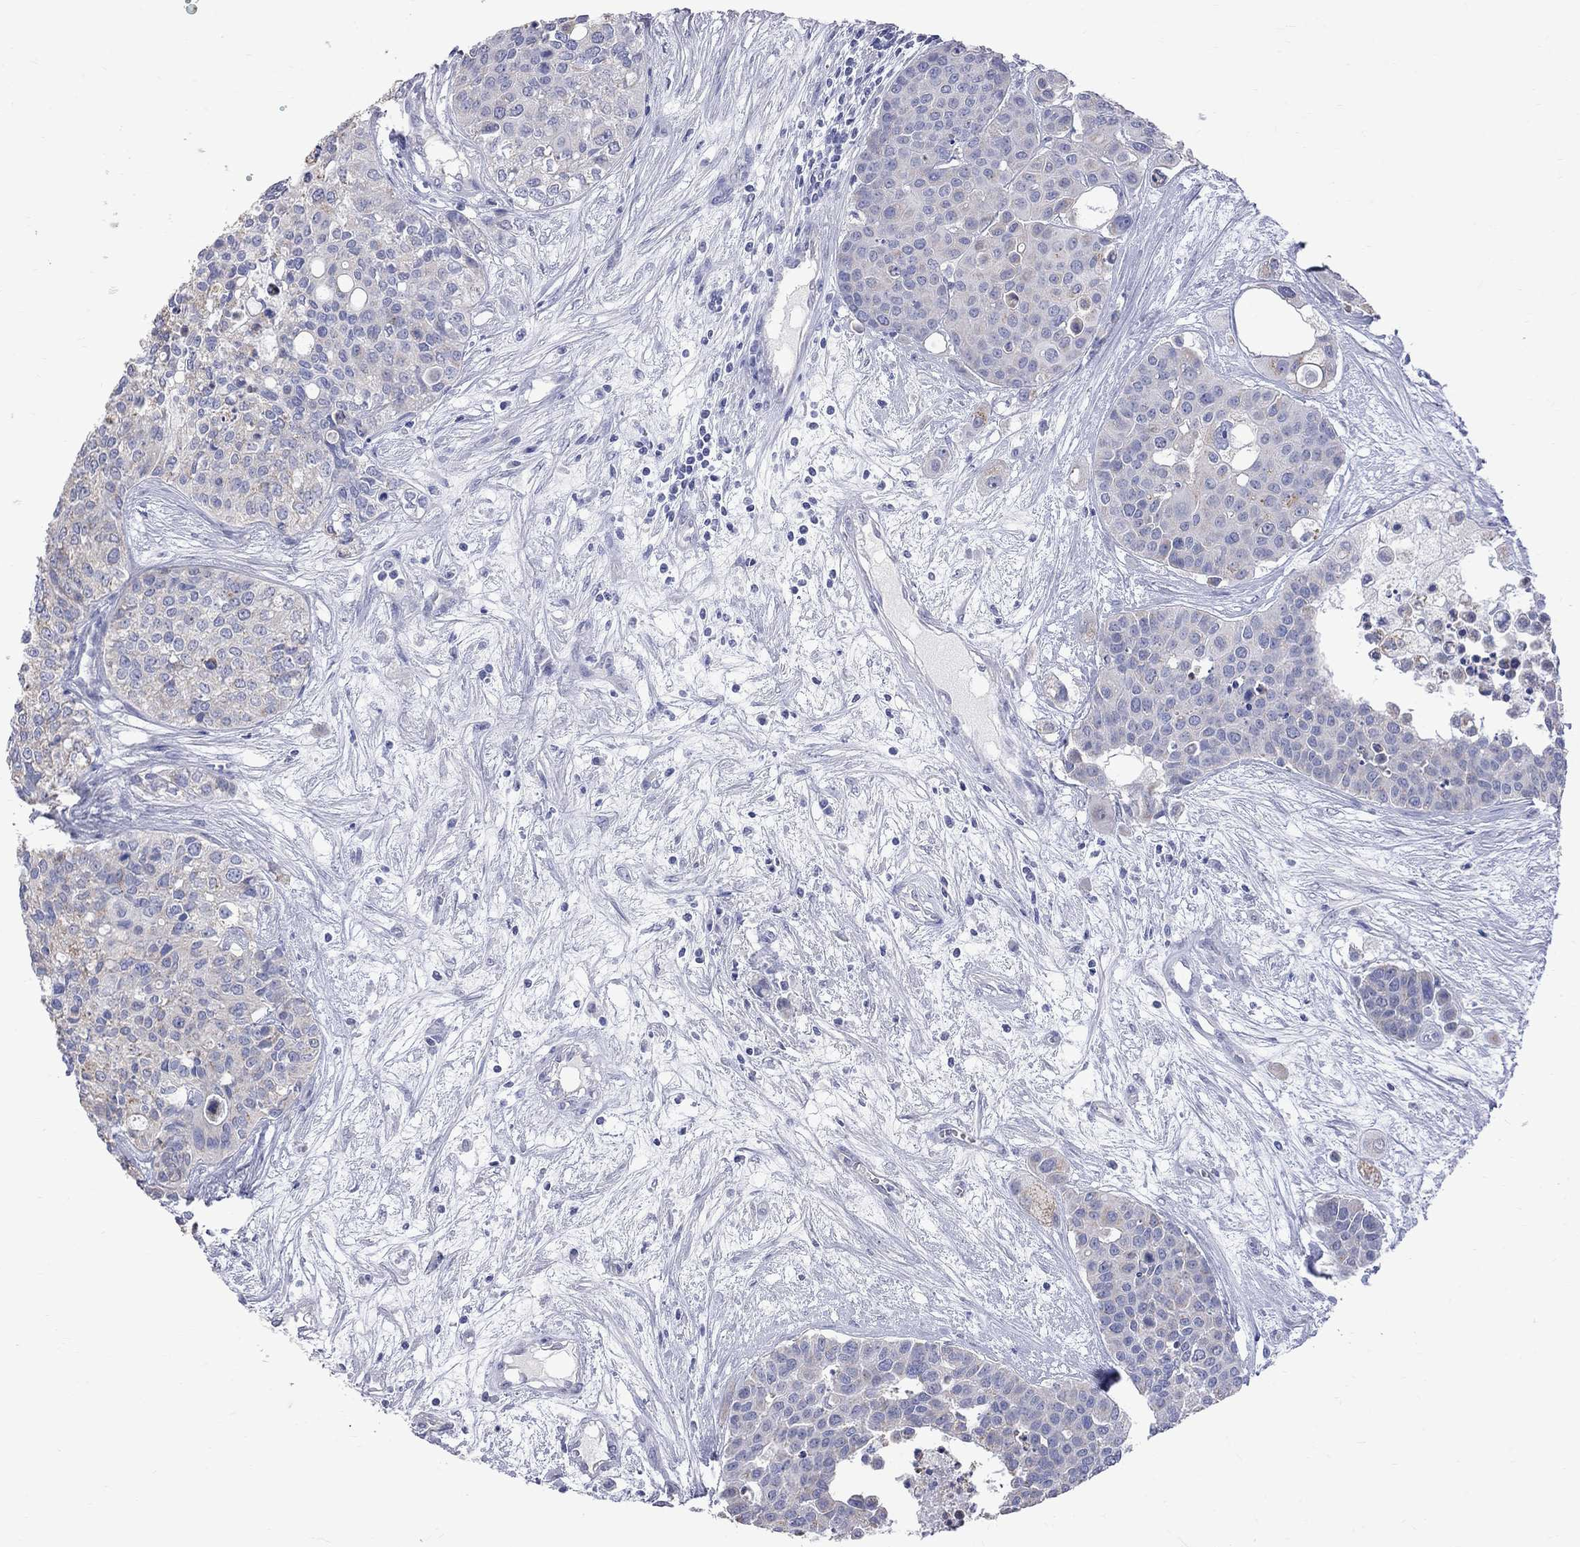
{"staining": {"intensity": "negative", "quantity": "none", "location": "none"}, "tissue": "carcinoid", "cell_type": "Tumor cells", "image_type": "cancer", "snomed": [{"axis": "morphology", "description": "Carcinoid, malignant, NOS"}, {"axis": "topography", "description": "Colon"}], "caption": "An IHC photomicrograph of malignant carcinoid is shown. There is no staining in tumor cells of malignant carcinoid.", "gene": "KCND2", "patient": {"sex": "male", "age": 81}}